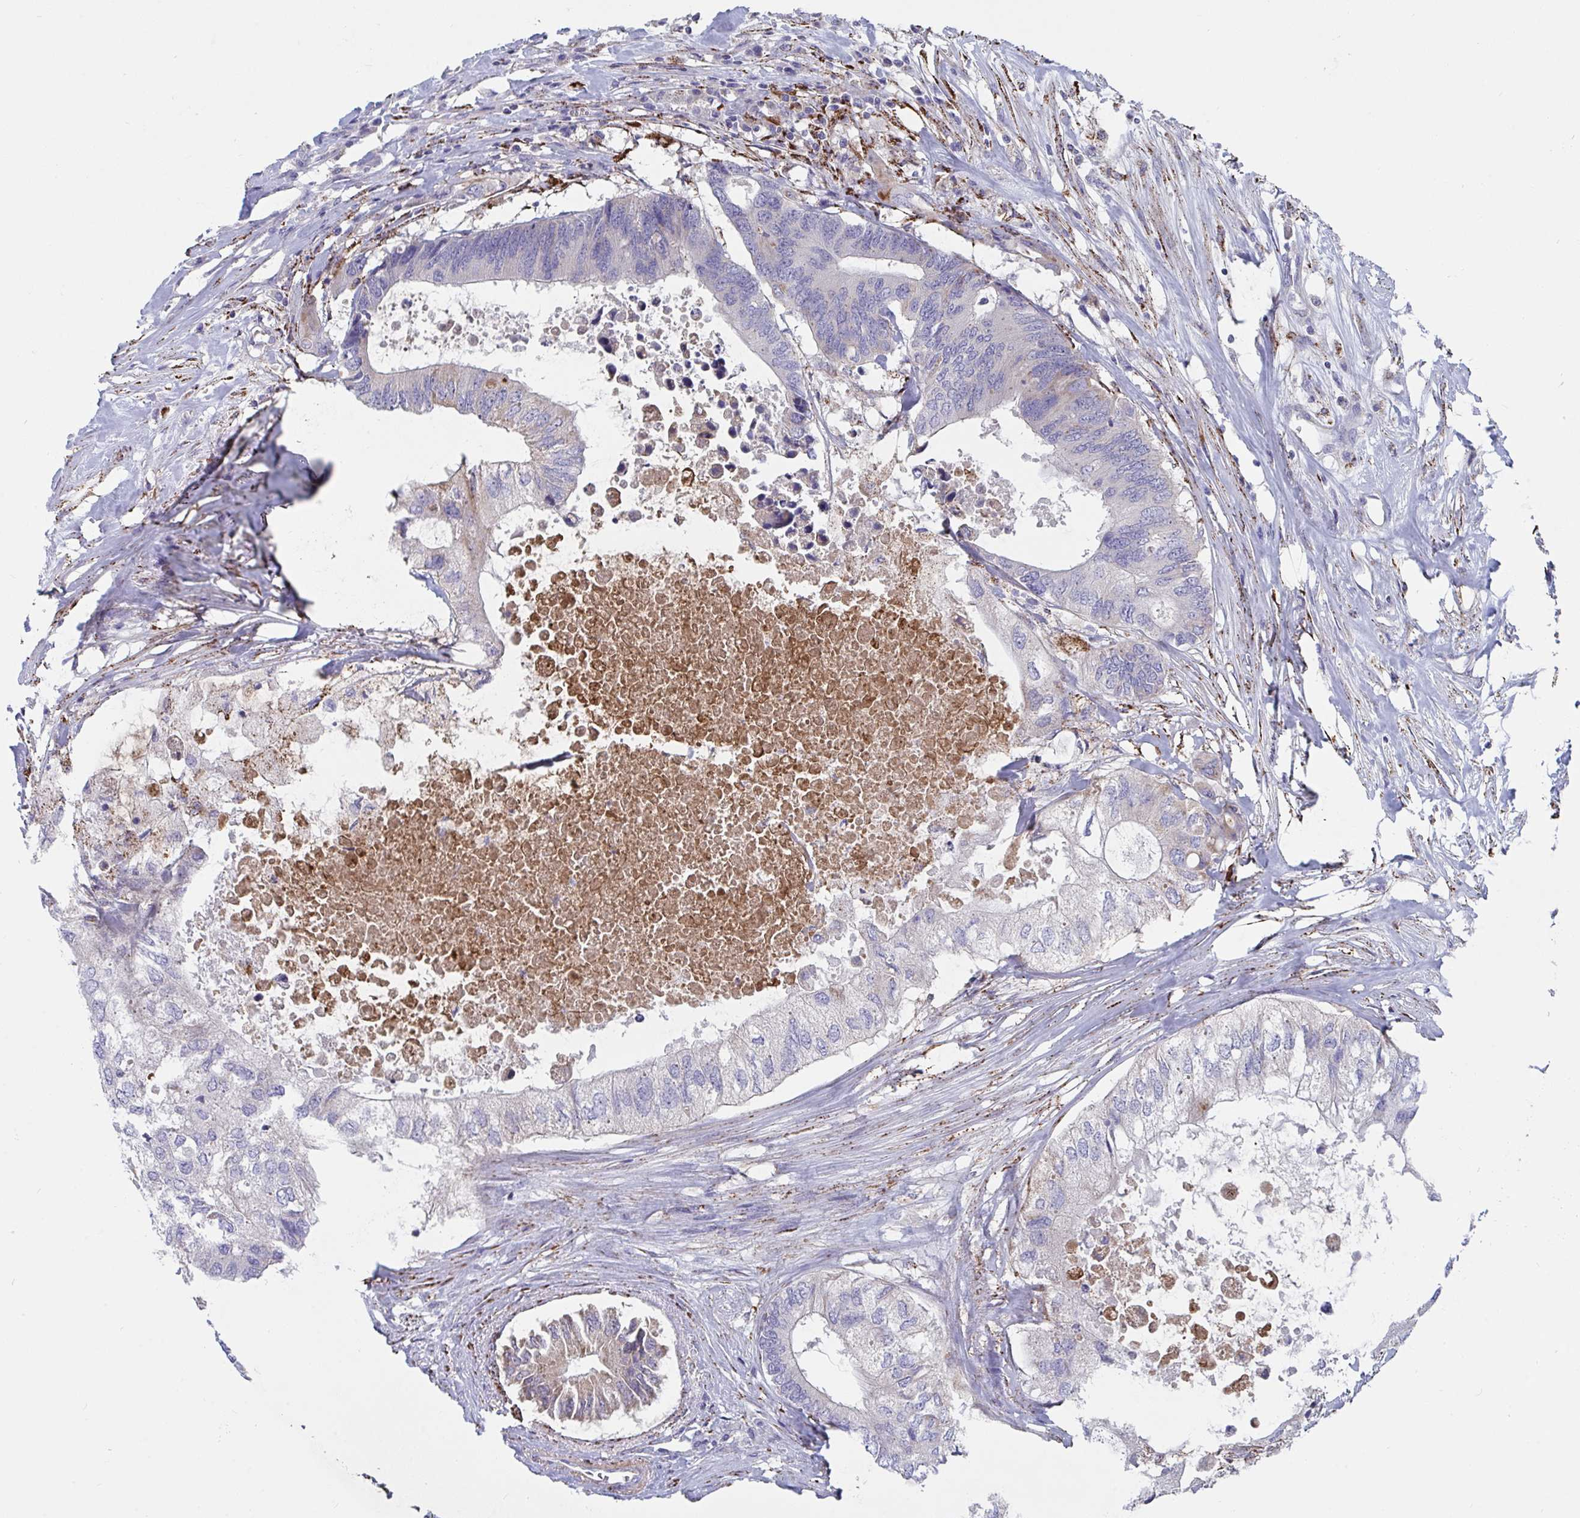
{"staining": {"intensity": "weak", "quantity": "<25%", "location": "cytoplasmic/membranous"}, "tissue": "colorectal cancer", "cell_type": "Tumor cells", "image_type": "cancer", "snomed": [{"axis": "morphology", "description": "Adenocarcinoma, NOS"}, {"axis": "topography", "description": "Colon"}], "caption": "This histopathology image is of colorectal cancer stained with immunohistochemistry (IHC) to label a protein in brown with the nuclei are counter-stained blue. There is no expression in tumor cells. (DAB (3,3'-diaminobenzidine) immunohistochemistry visualized using brightfield microscopy, high magnification).", "gene": "FAM156B", "patient": {"sex": "male", "age": 71}}